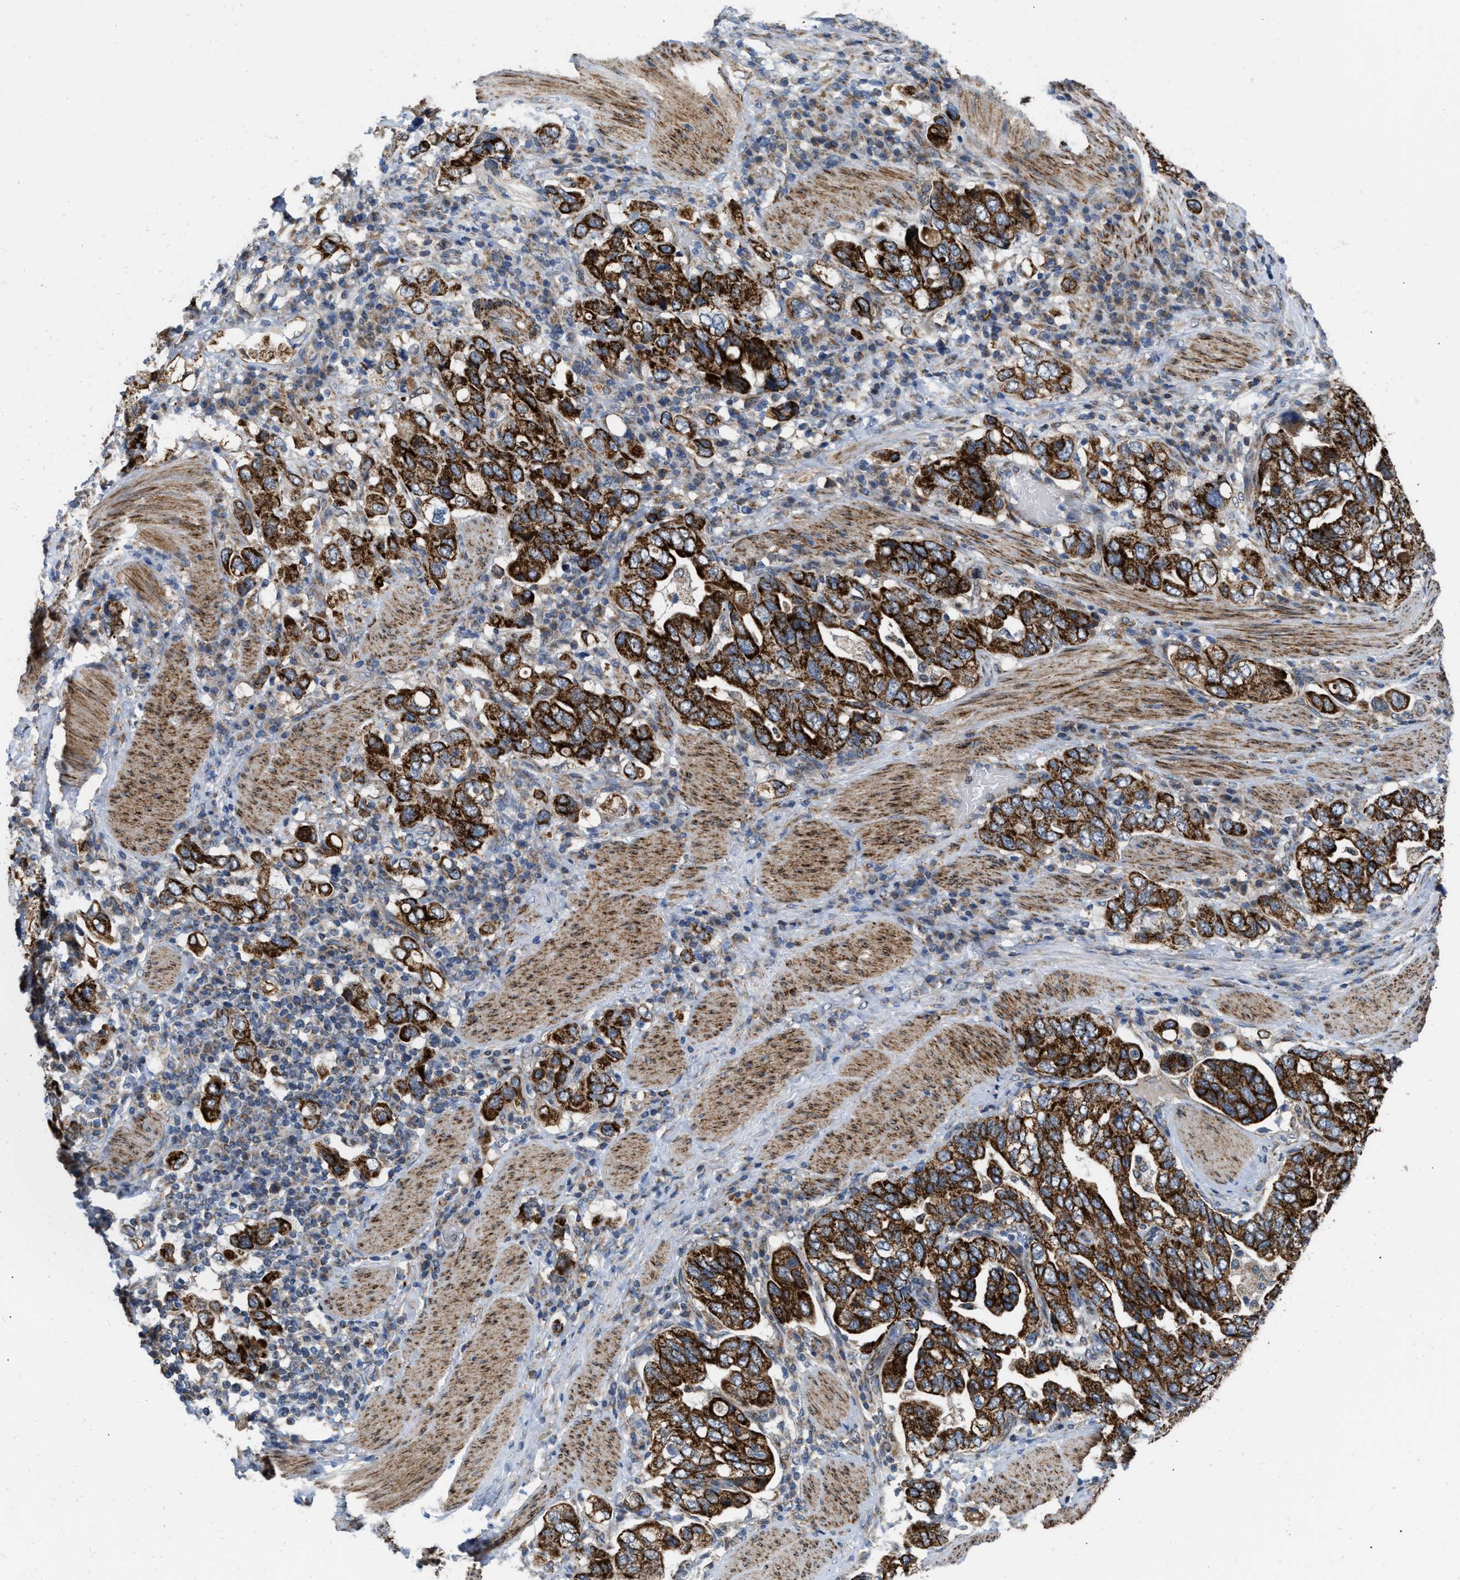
{"staining": {"intensity": "strong", "quantity": ">75%", "location": "cytoplasmic/membranous"}, "tissue": "stomach cancer", "cell_type": "Tumor cells", "image_type": "cancer", "snomed": [{"axis": "morphology", "description": "Adenocarcinoma, NOS"}, {"axis": "topography", "description": "Stomach, upper"}], "caption": "Brown immunohistochemical staining in stomach adenocarcinoma reveals strong cytoplasmic/membranous expression in approximately >75% of tumor cells.", "gene": "AKAP1", "patient": {"sex": "male", "age": 62}}